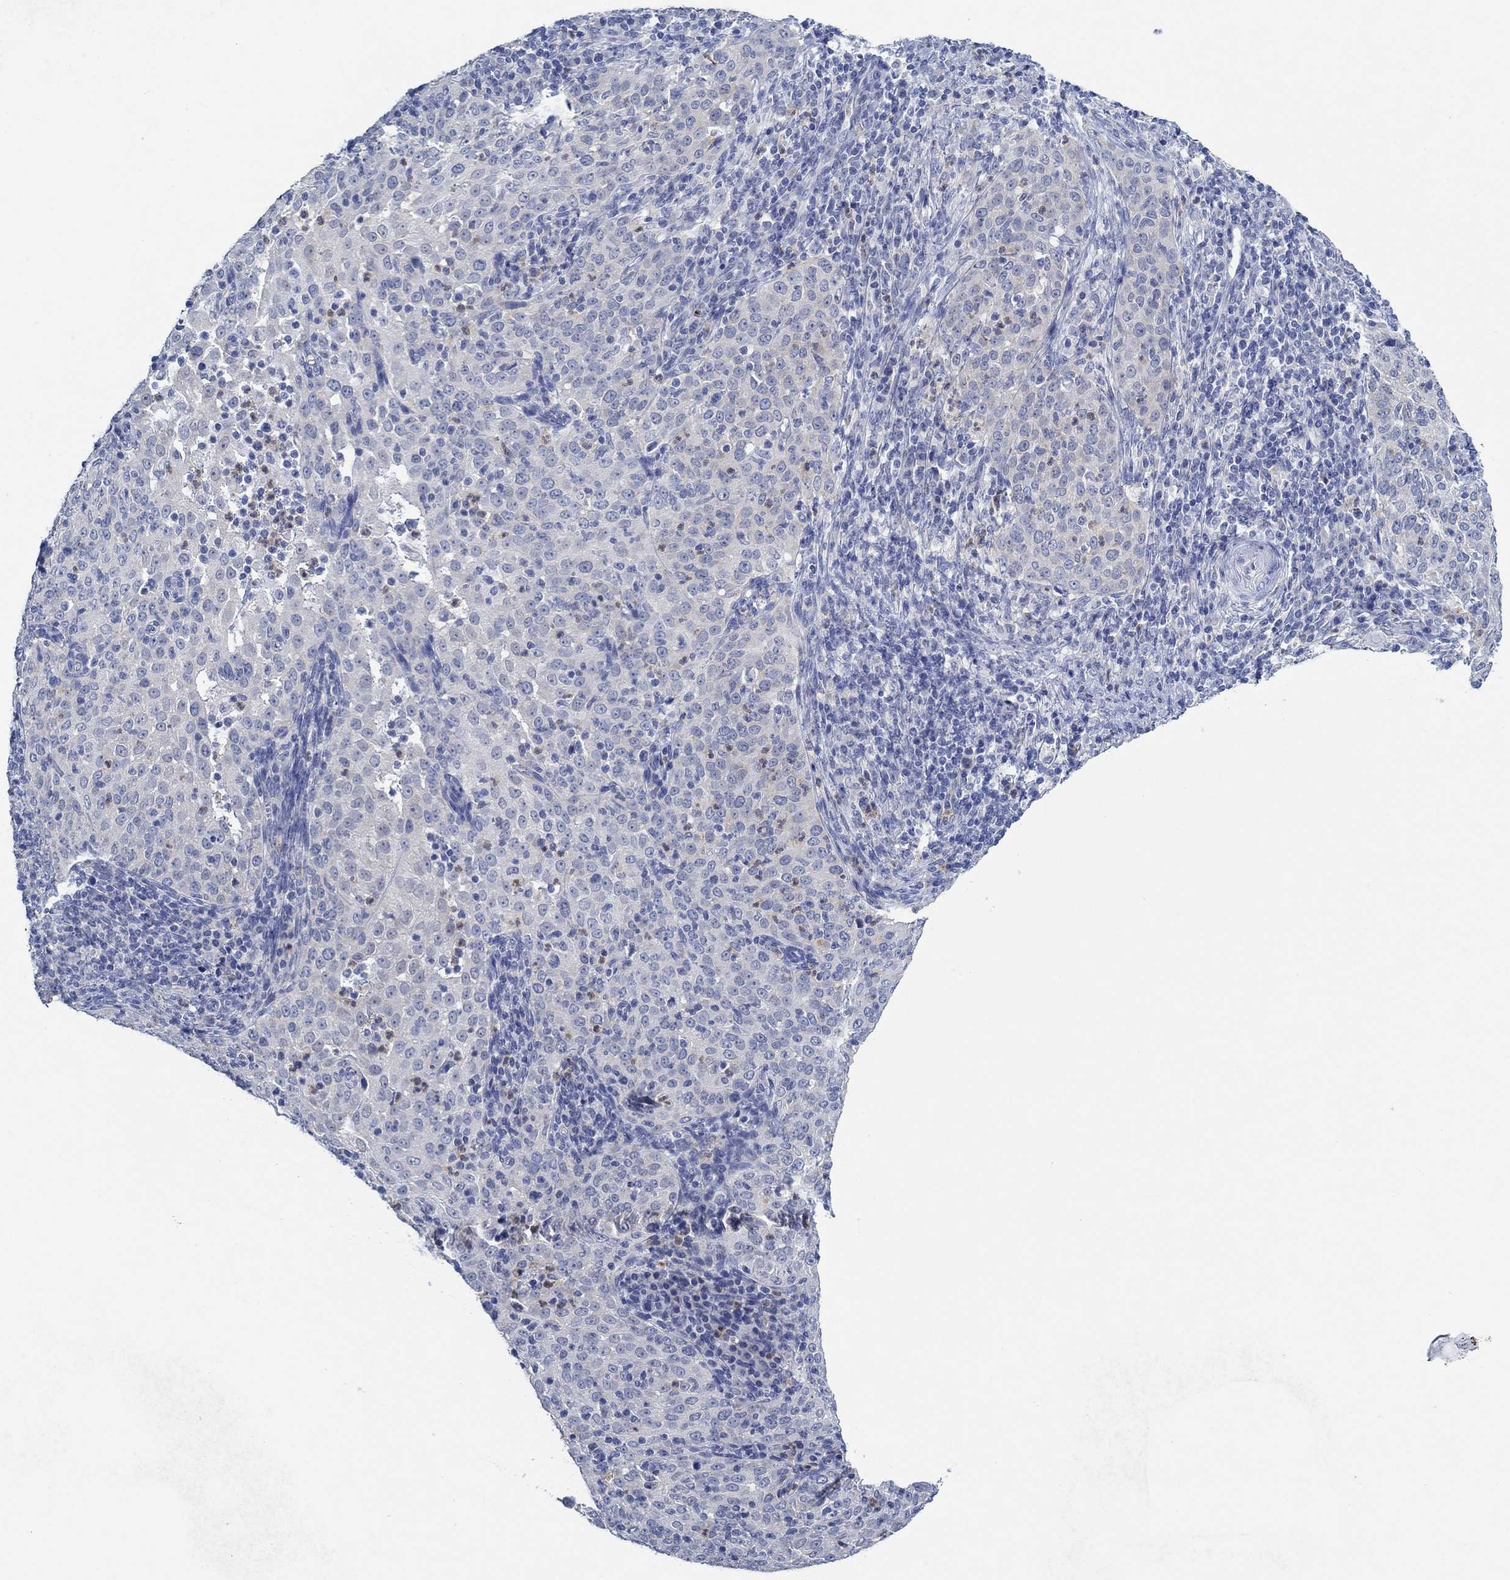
{"staining": {"intensity": "negative", "quantity": "none", "location": "none"}, "tissue": "cervical cancer", "cell_type": "Tumor cells", "image_type": "cancer", "snomed": [{"axis": "morphology", "description": "Squamous cell carcinoma, NOS"}, {"axis": "topography", "description": "Cervix"}], "caption": "Tumor cells are negative for brown protein staining in squamous cell carcinoma (cervical). The staining was performed using DAB to visualize the protein expression in brown, while the nuclei were stained in blue with hematoxylin (Magnification: 20x).", "gene": "ZNF671", "patient": {"sex": "female", "age": 51}}